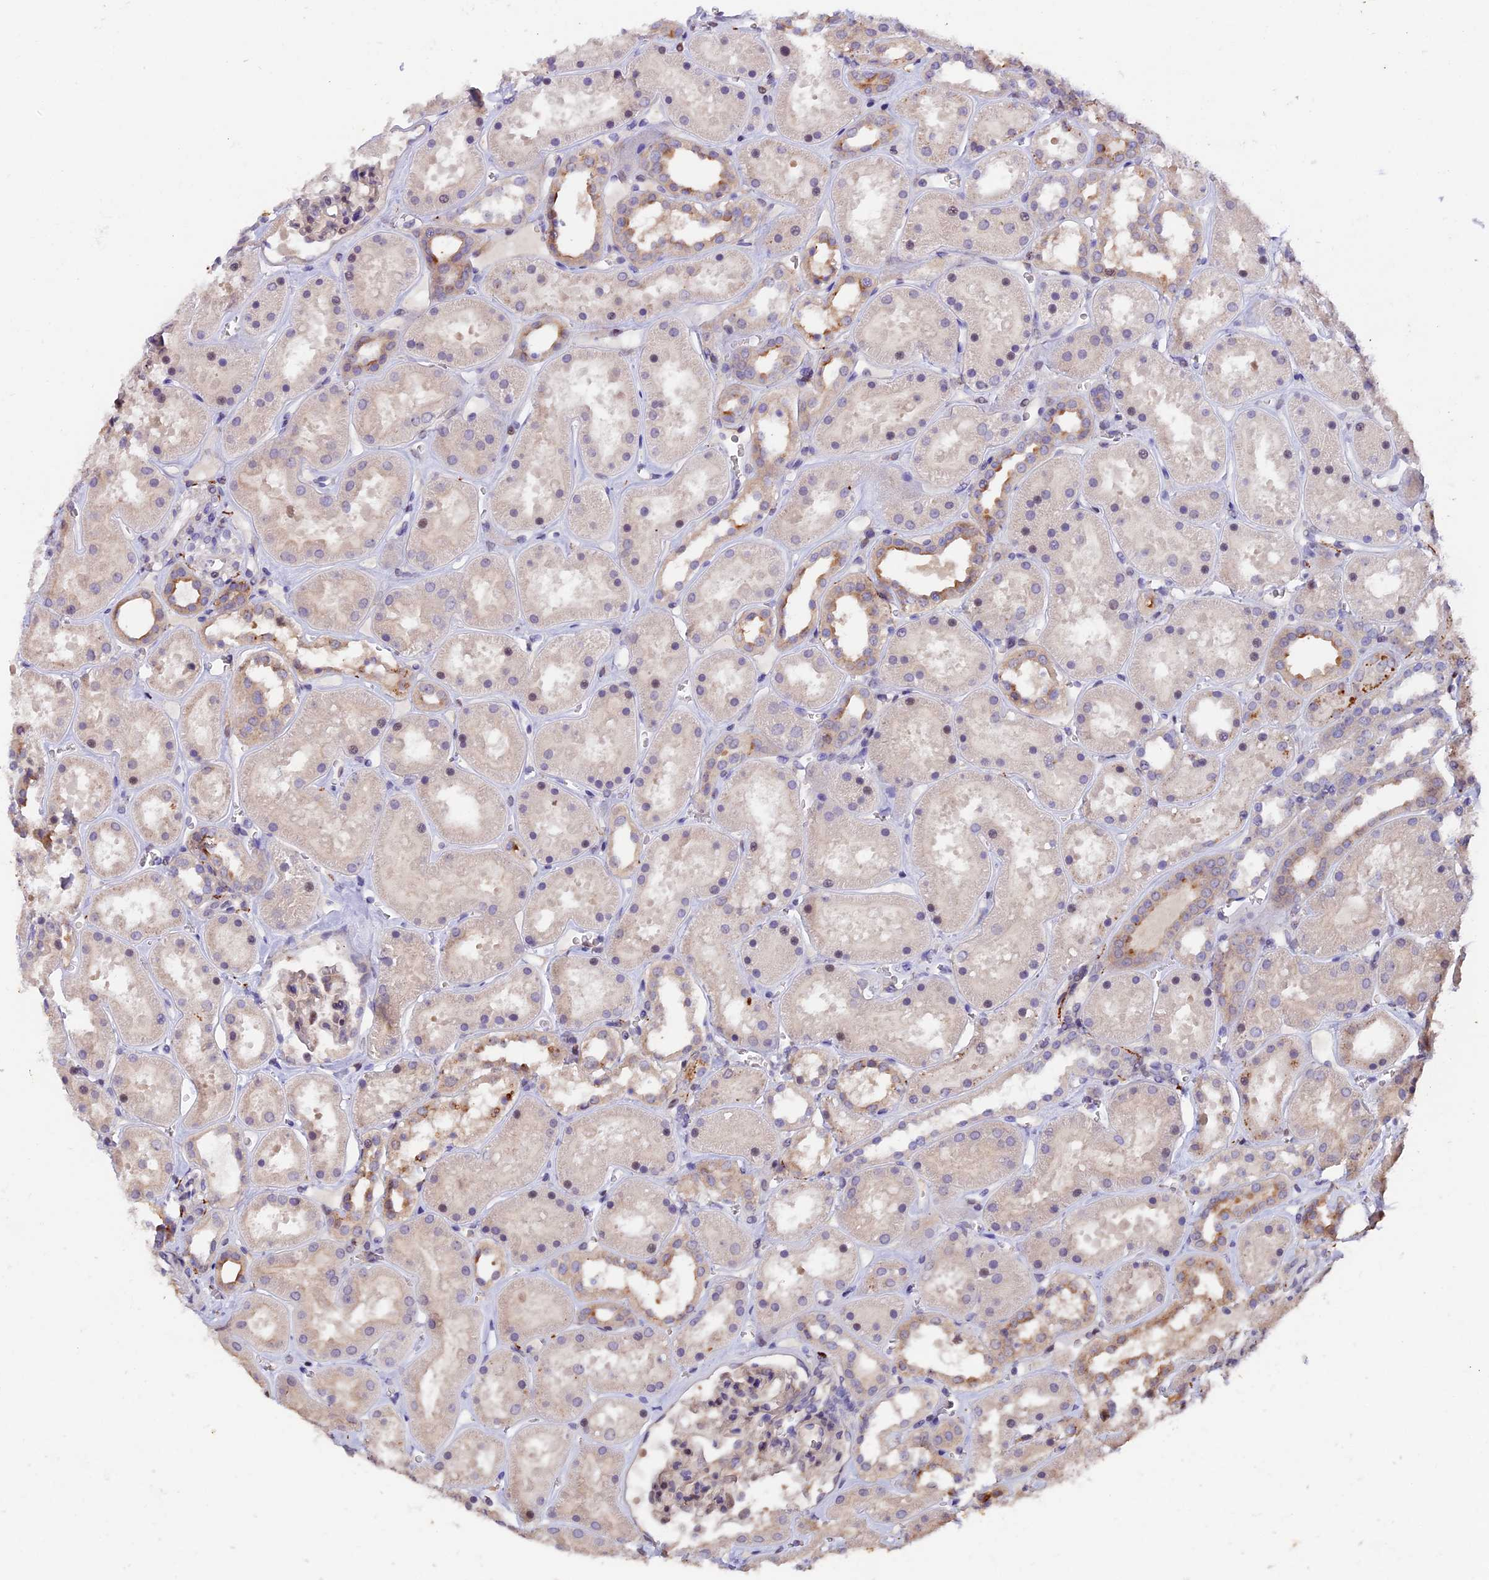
{"staining": {"intensity": "negative", "quantity": "none", "location": "none"}, "tissue": "kidney", "cell_type": "Cells in glomeruli", "image_type": "normal", "snomed": [{"axis": "morphology", "description": "Normal tissue, NOS"}, {"axis": "topography", "description": "Kidney"}], "caption": "A micrograph of human kidney is negative for staining in cells in glomeruli. (DAB (3,3'-diaminobenzidine) immunohistochemistry with hematoxylin counter stain).", "gene": "NCK2", "patient": {"sex": "female", "age": 41}}